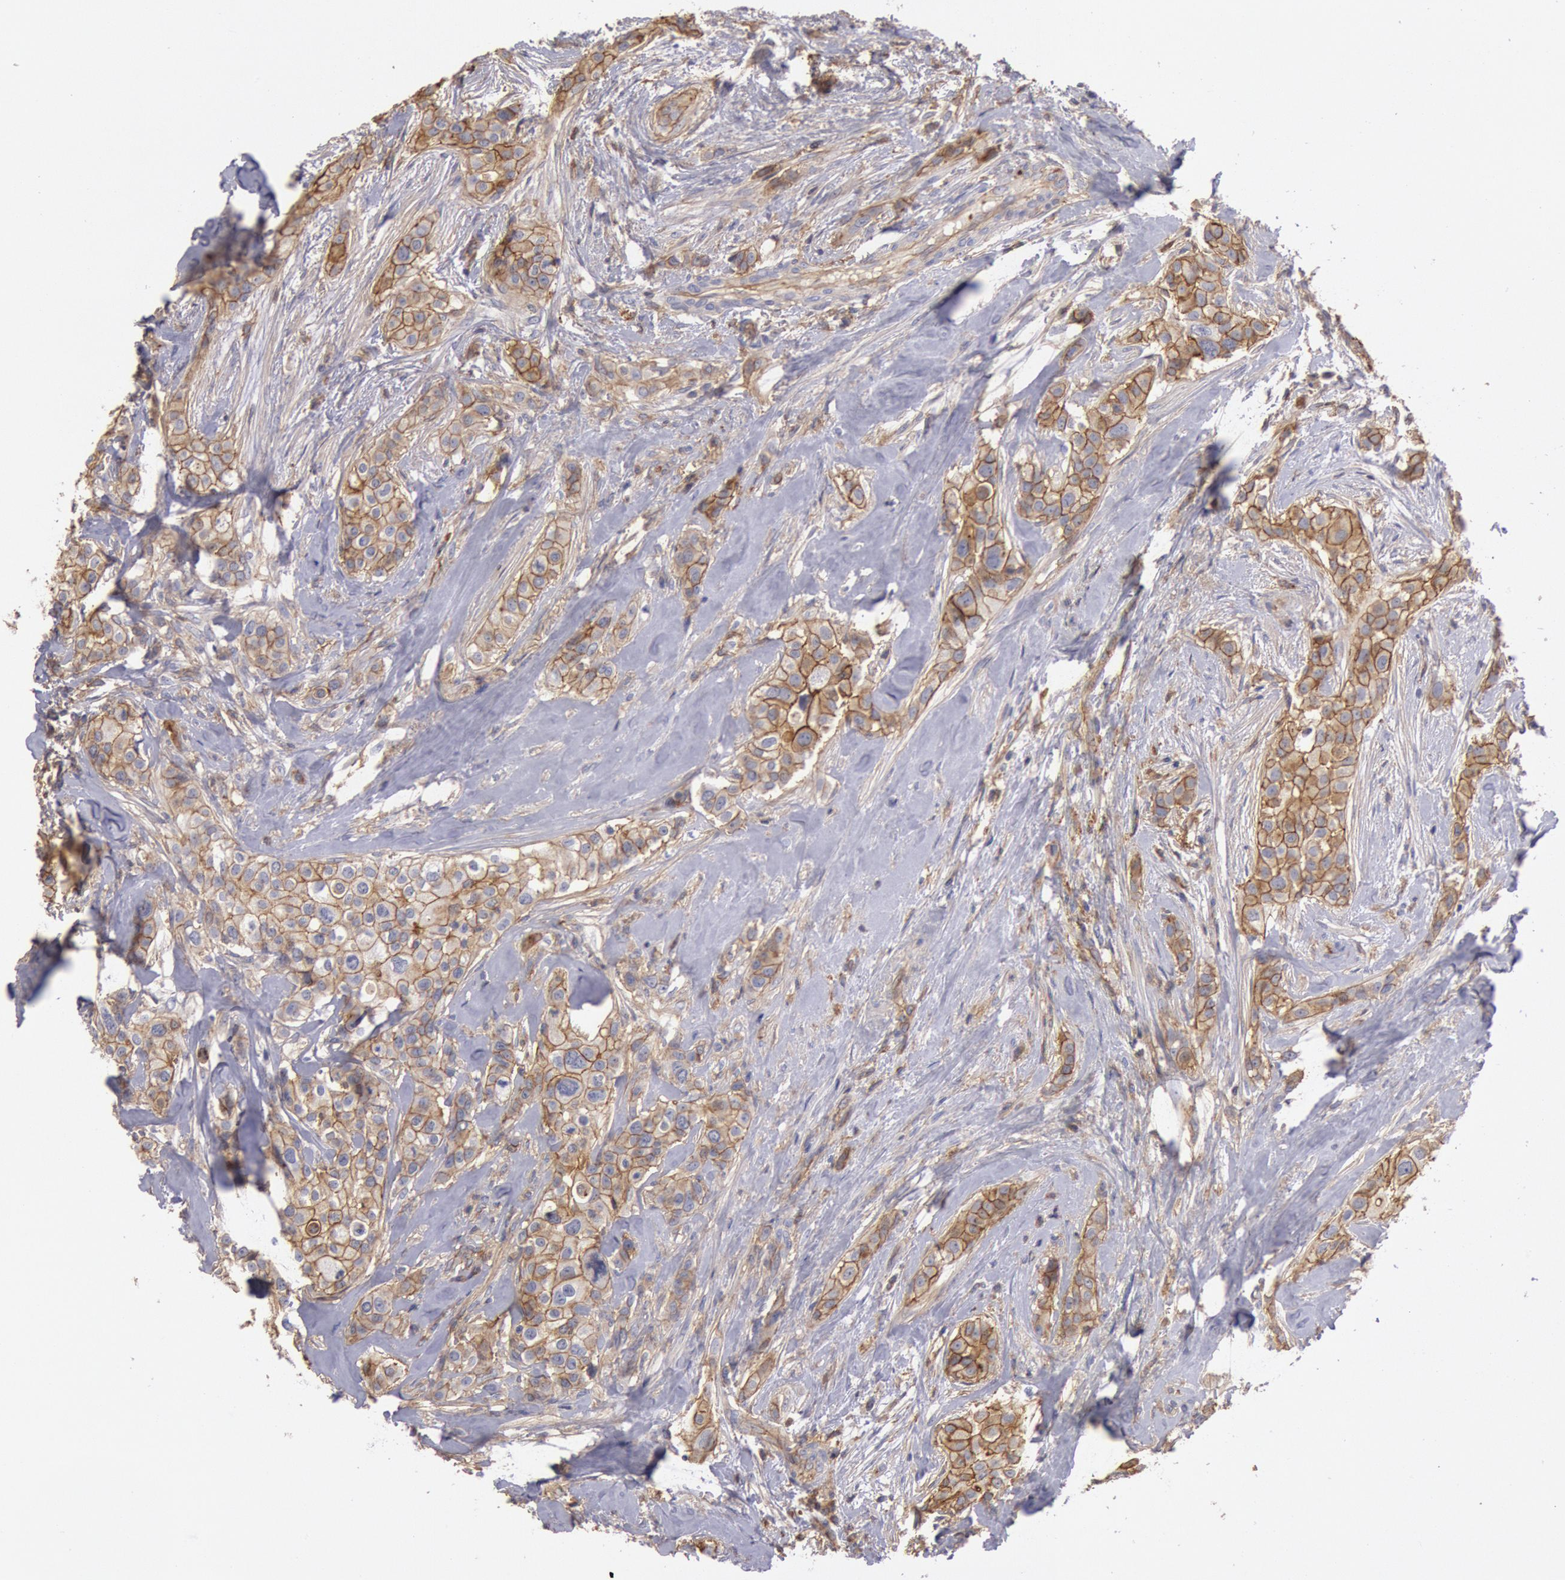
{"staining": {"intensity": "moderate", "quantity": ">75%", "location": "cytoplasmic/membranous"}, "tissue": "breast cancer", "cell_type": "Tumor cells", "image_type": "cancer", "snomed": [{"axis": "morphology", "description": "Duct carcinoma"}, {"axis": "topography", "description": "Breast"}], "caption": "Approximately >75% of tumor cells in breast cancer (infiltrating ductal carcinoma) show moderate cytoplasmic/membranous protein positivity as visualized by brown immunohistochemical staining.", "gene": "SNAP23", "patient": {"sex": "female", "age": 45}}